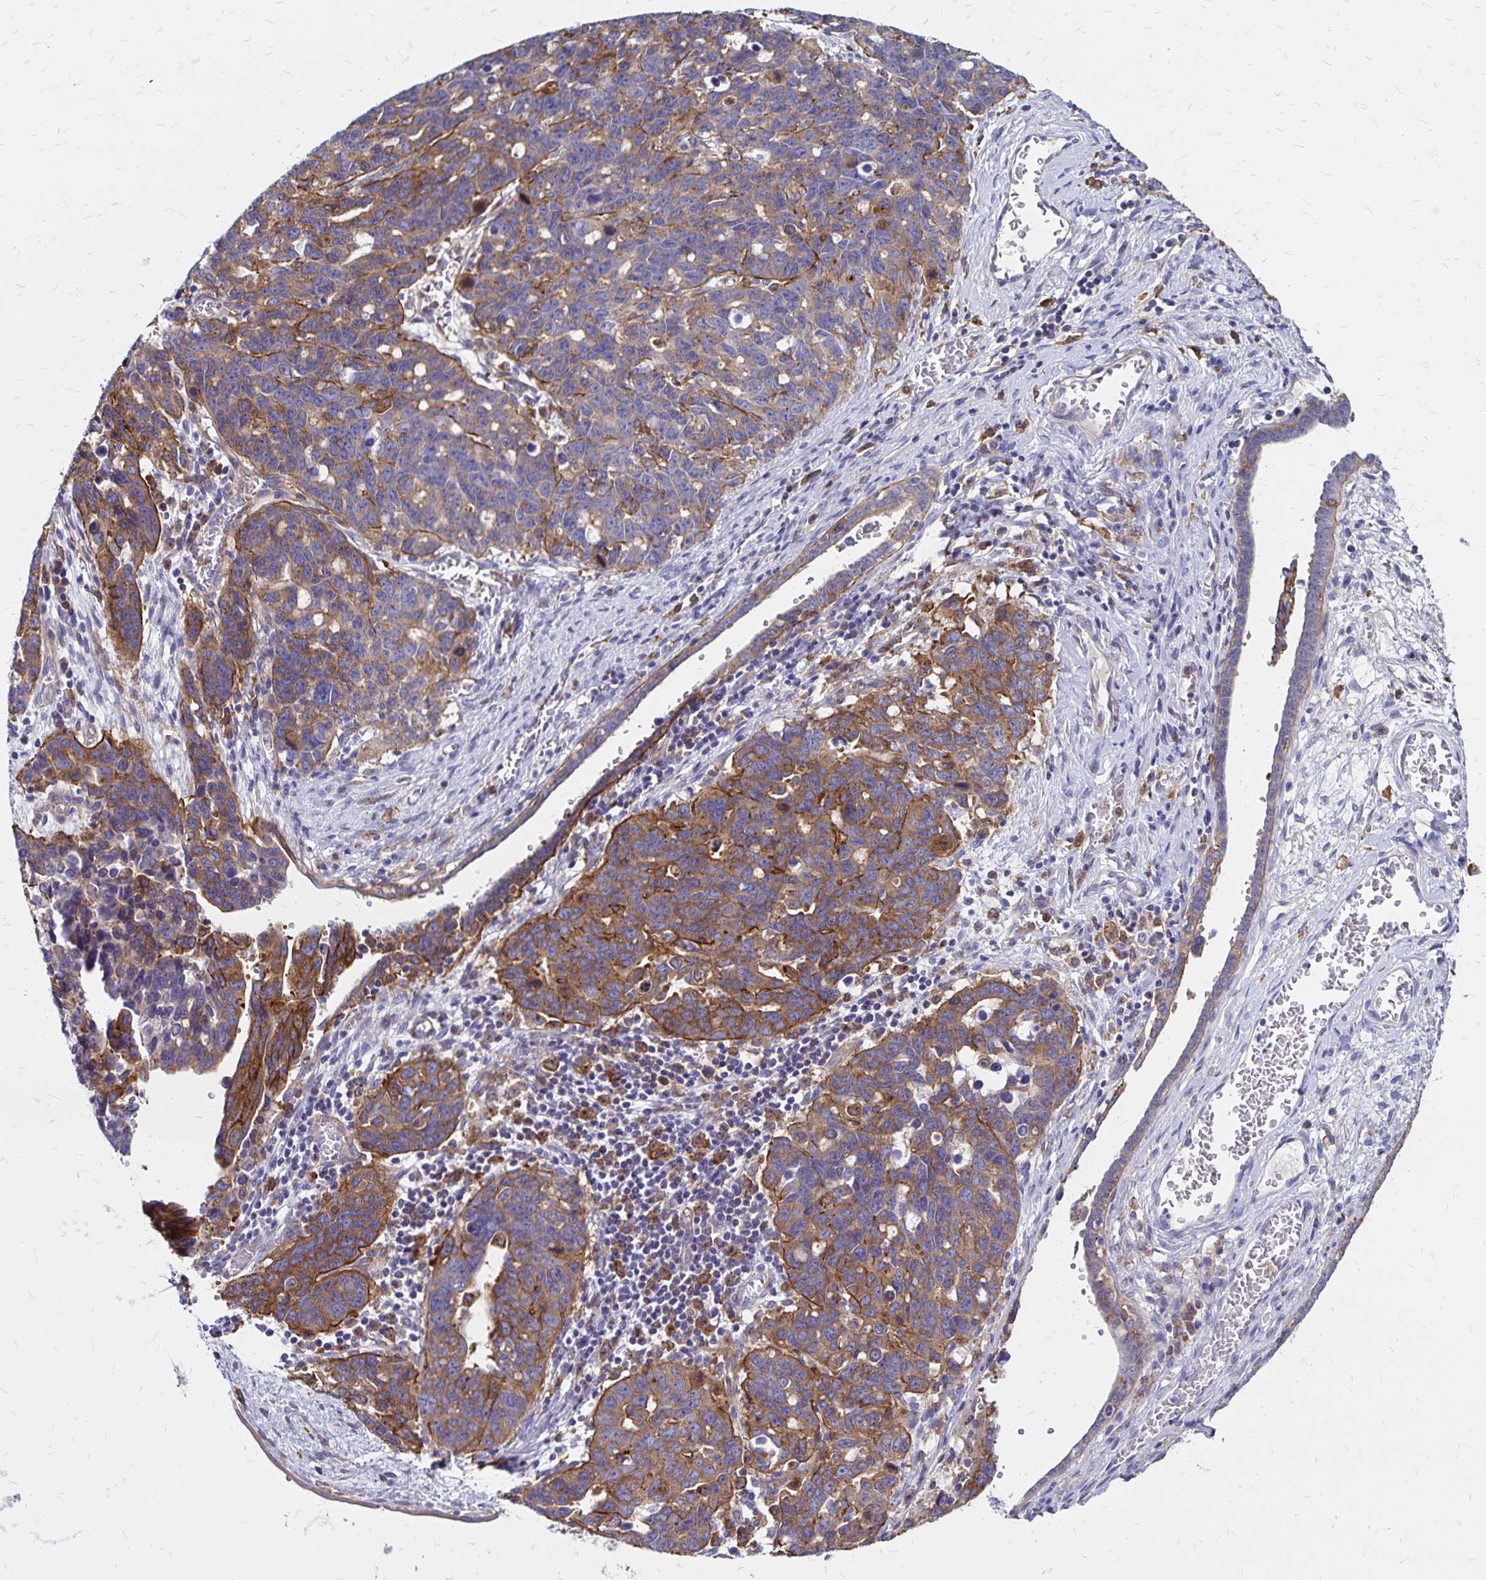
{"staining": {"intensity": "moderate", "quantity": "<25%", "location": "cytoplasmic/membranous"}, "tissue": "ovarian cancer", "cell_type": "Tumor cells", "image_type": "cancer", "snomed": [{"axis": "morphology", "description": "Cystadenocarcinoma, serous, NOS"}, {"axis": "topography", "description": "Ovary"}], "caption": "This histopathology image demonstrates immunohistochemistry (IHC) staining of ovarian cancer (serous cystadenocarcinoma), with low moderate cytoplasmic/membranous positivity in approximately <25% of tumor cells.", "gene": "TNS3", "patient": {"sex": "female", "age": 69}}